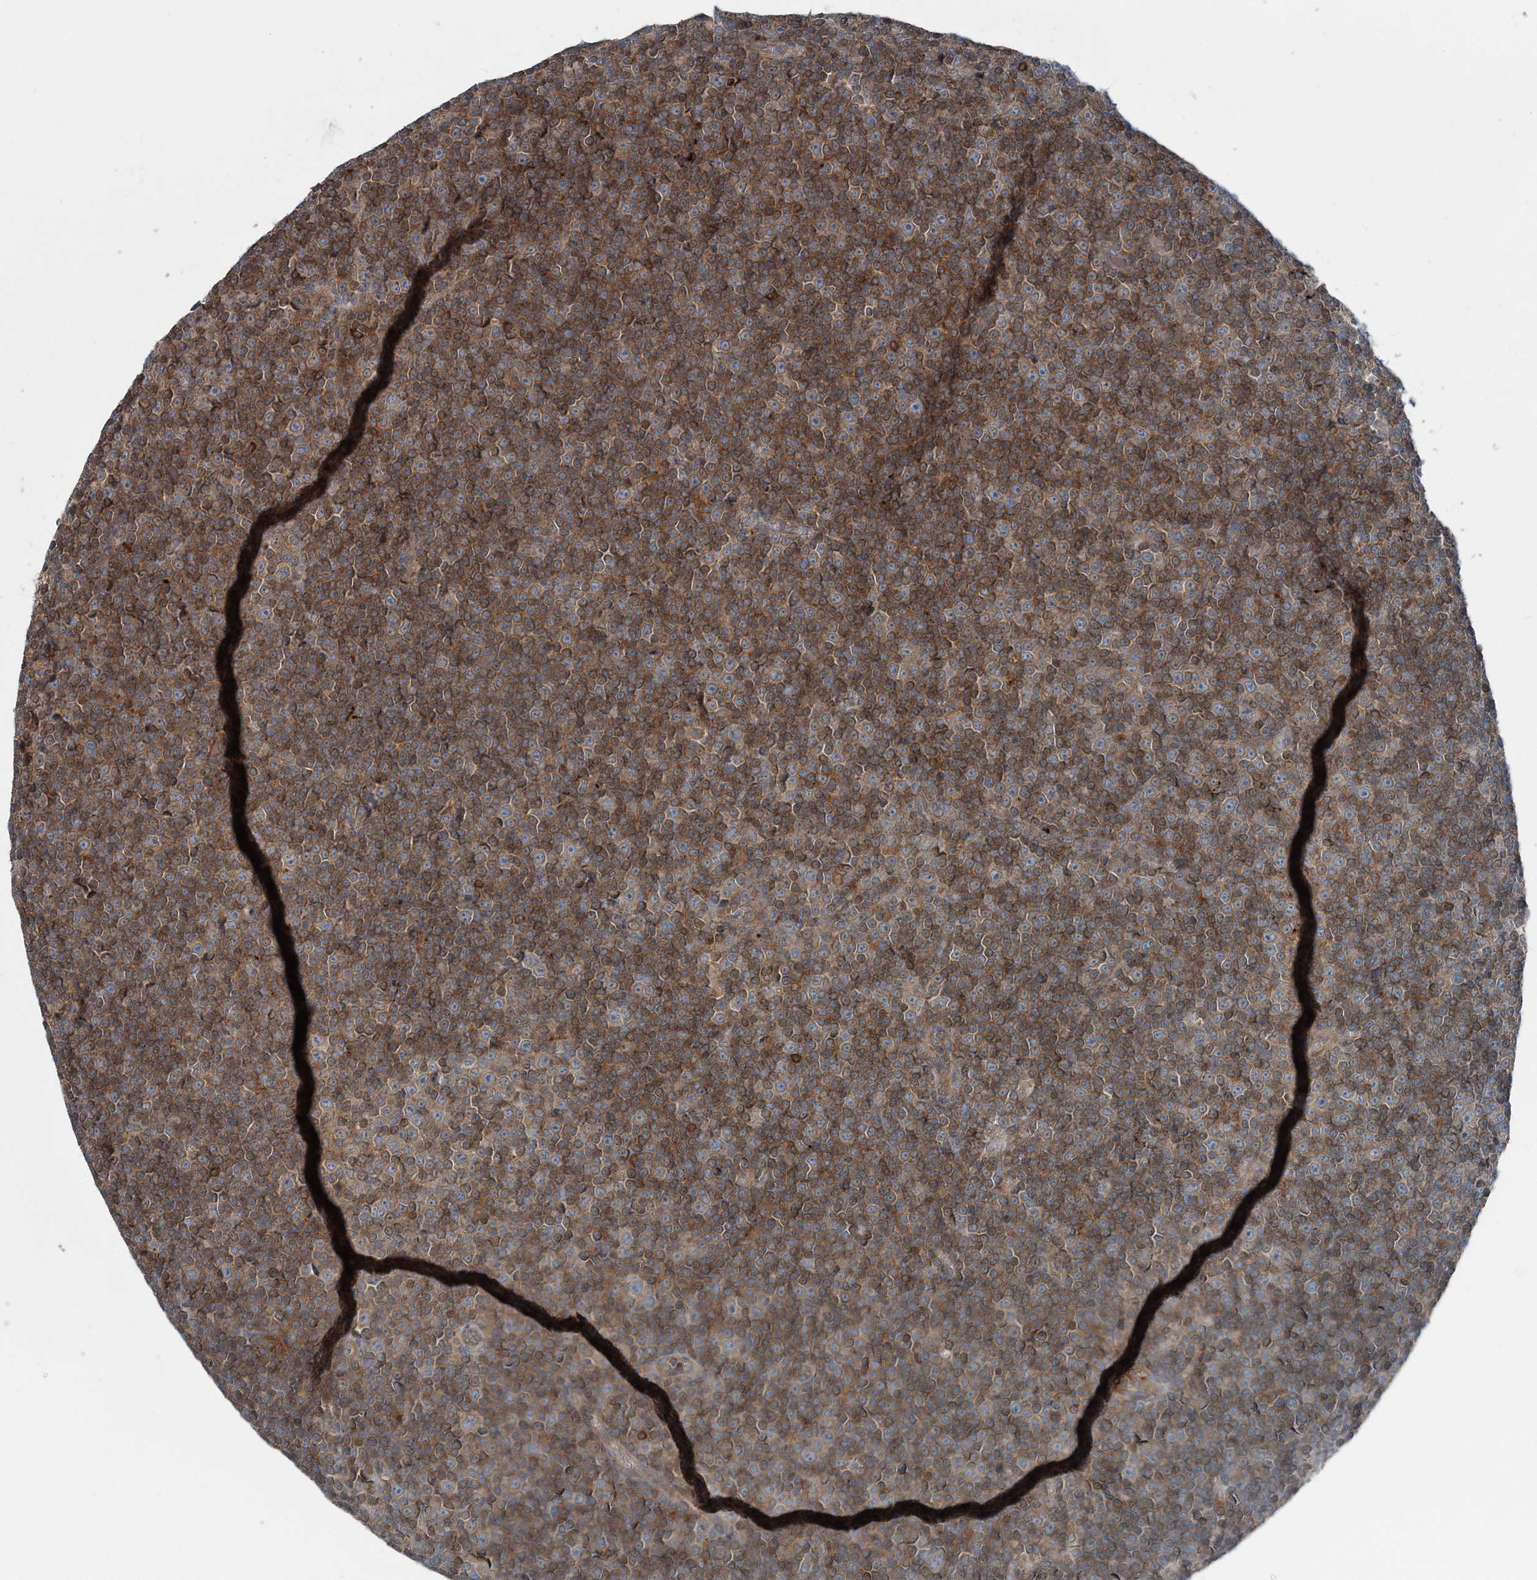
{"staining": {"intensity": "moderate", "quantity": ">75%", "location": "cytoplasmic/membranous"}, "tissue": "lymphoma", "cell_type": "Tumor cells", "image_type": "cancer", "snomed": [{"axis": "morphology", "description": "Malignant lymphoma, non-Hodgkin's type, Low grade"}, {"axis": "topography", "description": "Lymph node"}], "caption": "This is a histology image of IHC staining of lymphoma, which shows moderate positivity in the cytoplasmic/membranous of tumor cells.", "gene": "ASNSD1", "patient": {"sex": "female", "age": 67}}